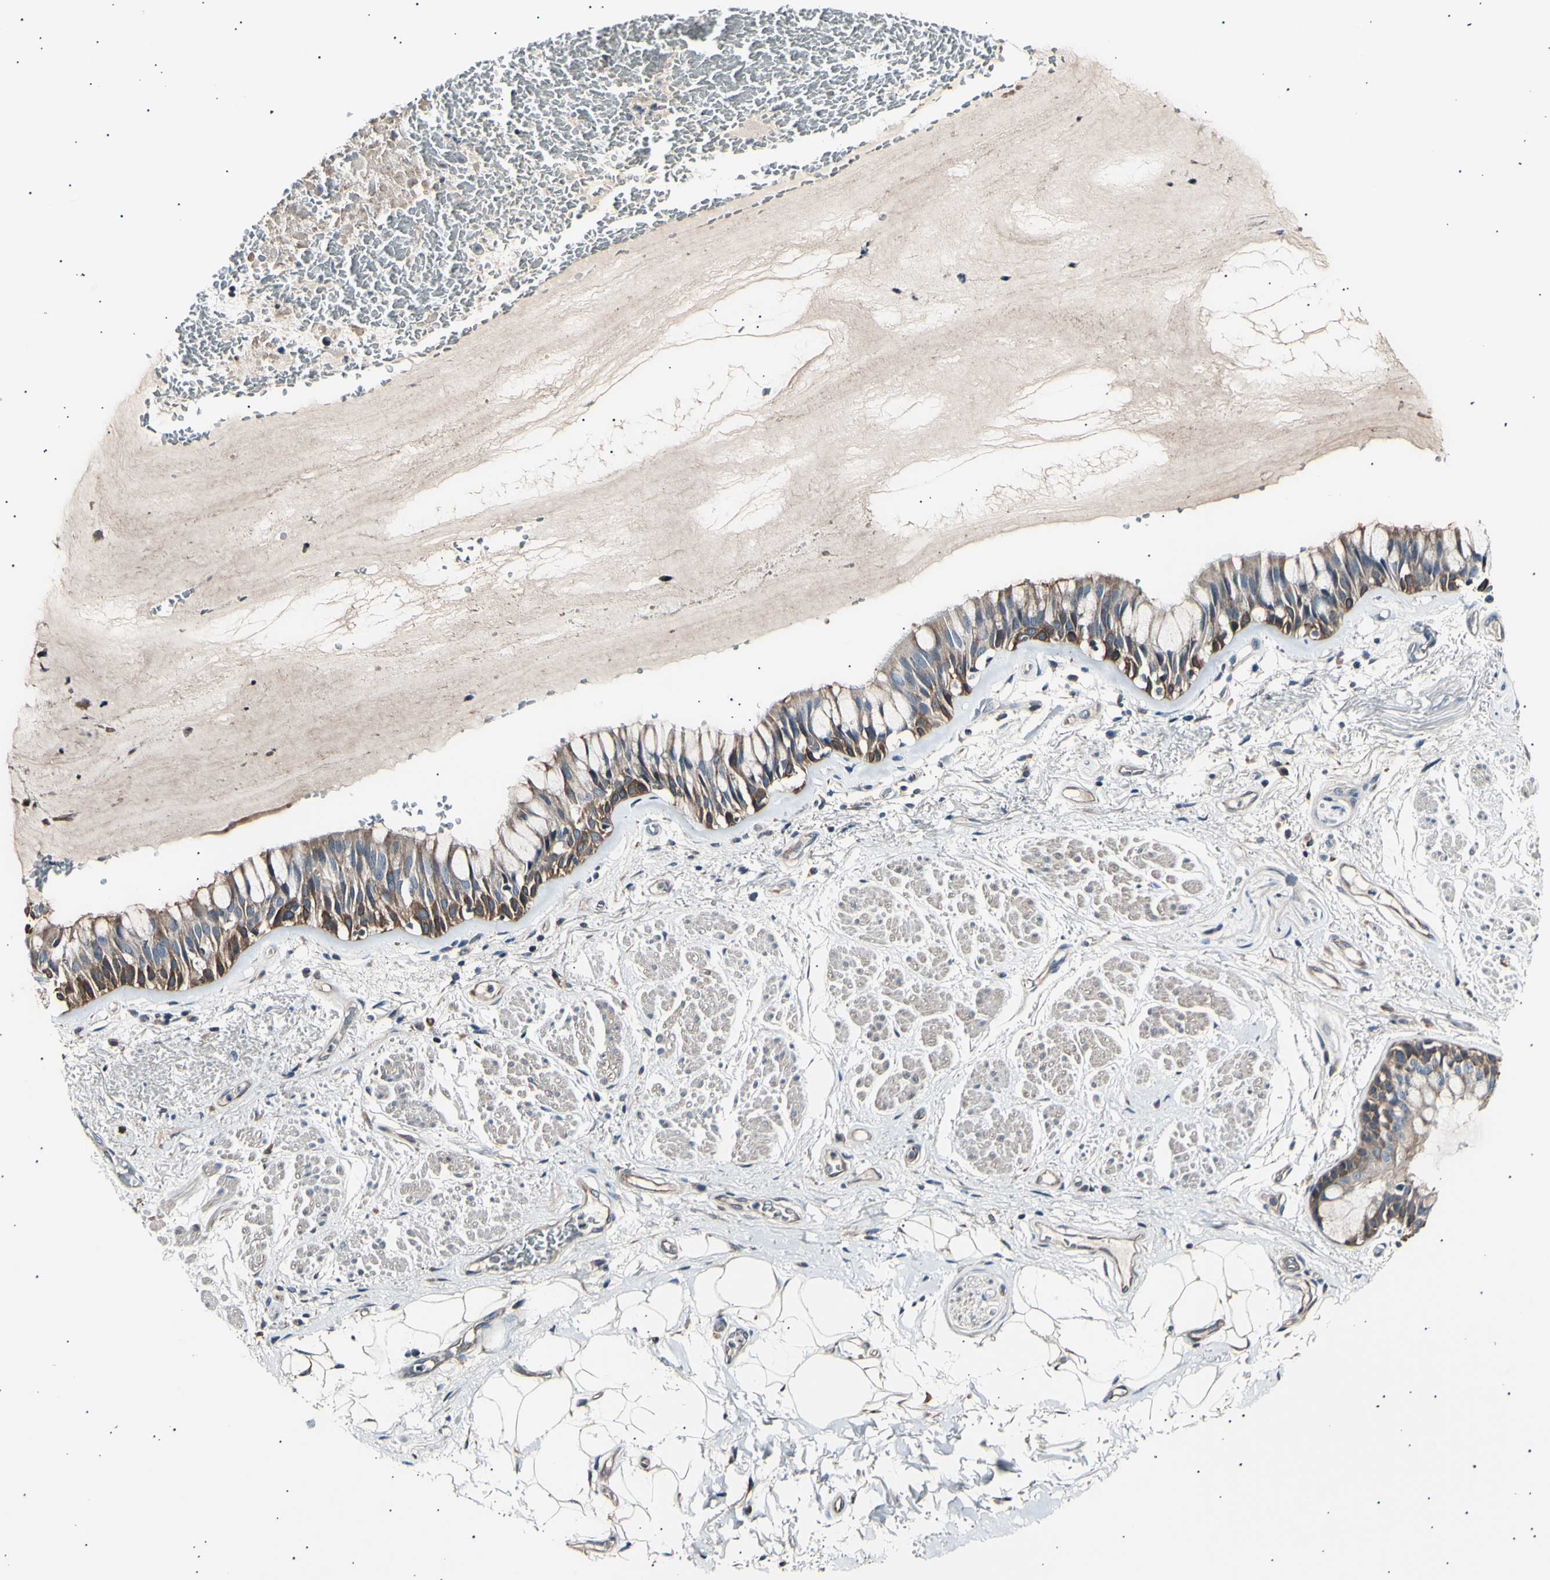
{"staining": {"intensity": "moderate", "quantity": ">75%", "location": "cytoplasmic/membranous"}, "tissue": "bronchus", "cell_type": "Respiratory epithelial cells", "image_type": "normal", "snomed": [{"axis": "morphology", "description": "Normal tissue, NOS"}, {"axis": "topography", "description": "Bronchus"}], "caption": "IHC of benign bronchus demonstrates medium levels of moderate cytoplasmic/membranous expression in approximately >75% of respiratory epithelial cells.", "gene": "ITGA6", "patient": {"sex": "male", "age": 66}}